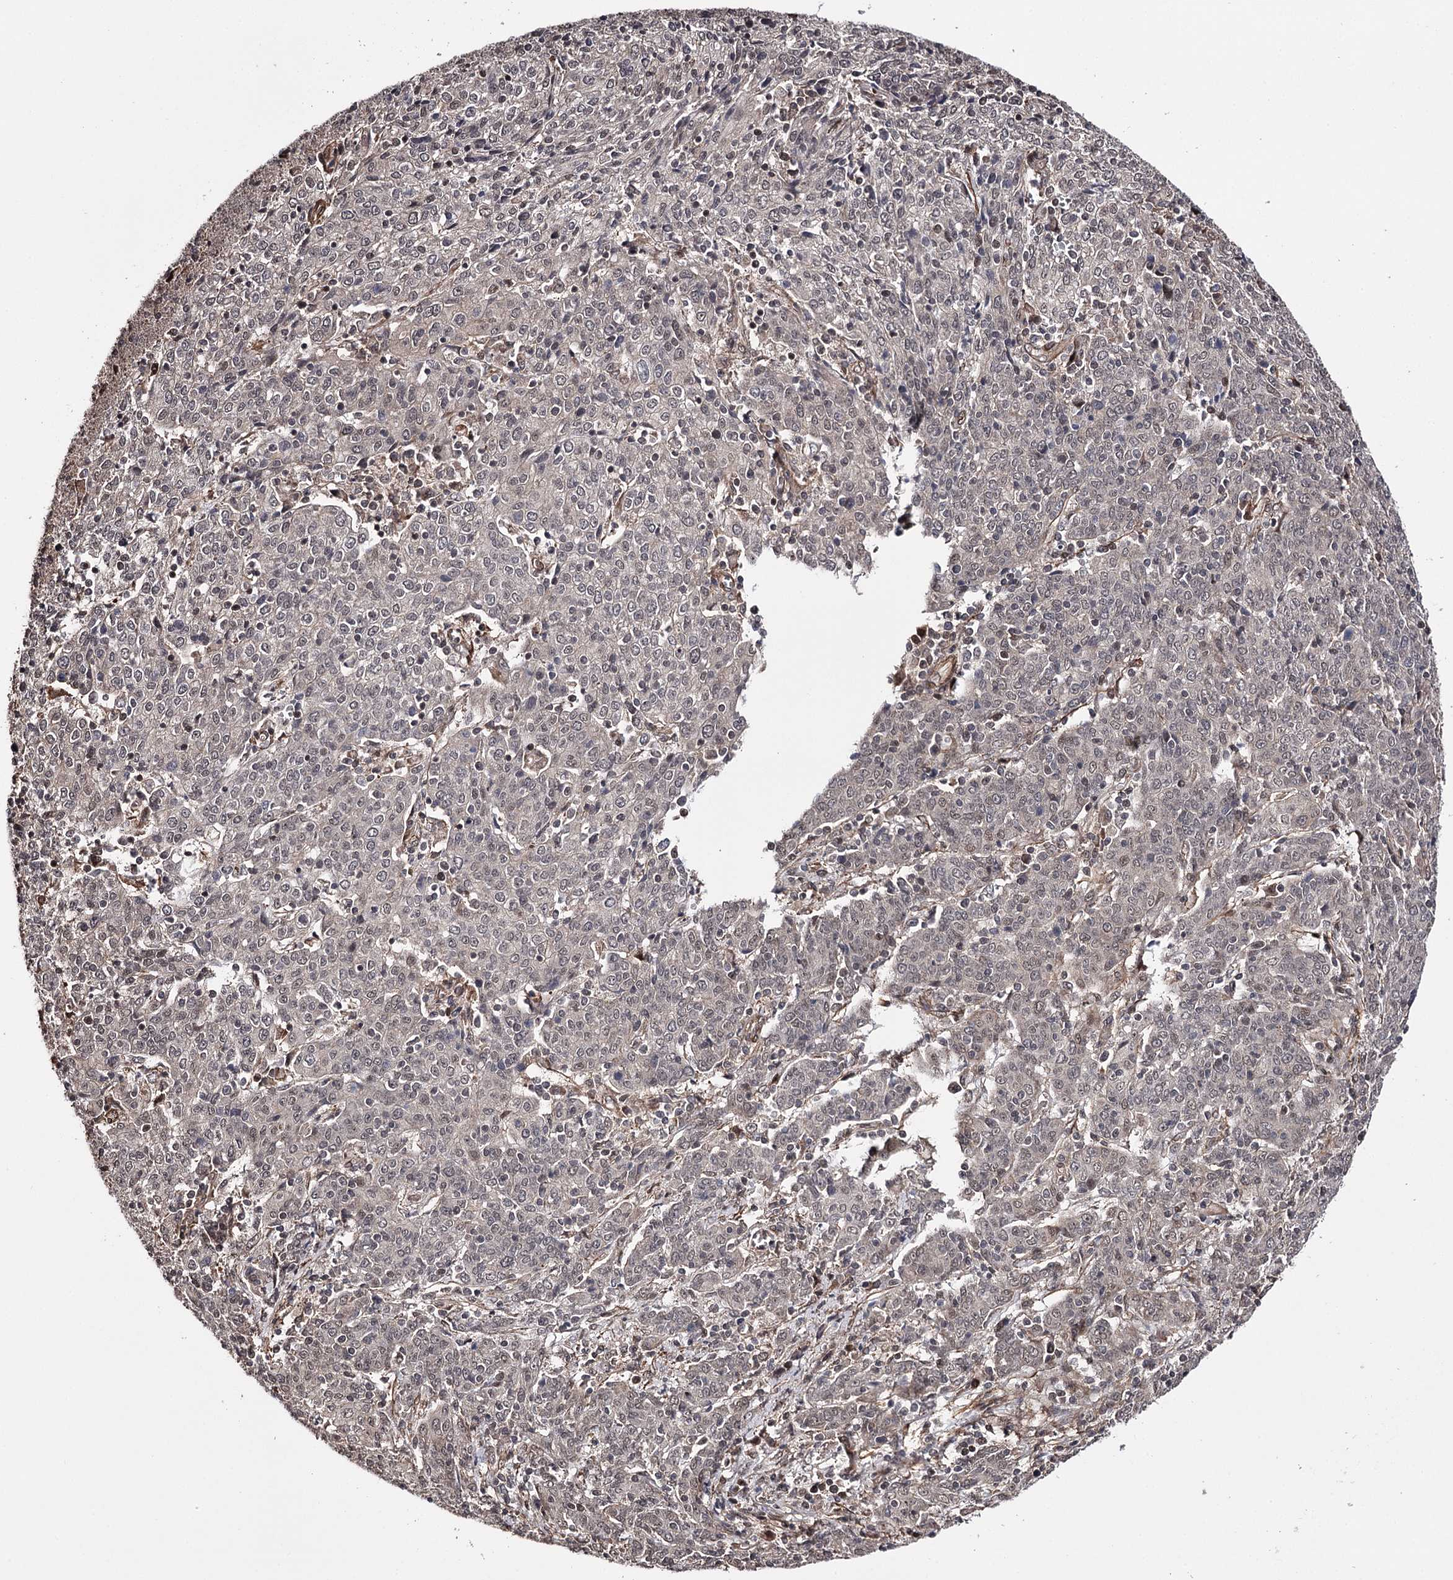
{"staining": {"intensity": "weak", "quantity": "<25%", "location": "cytoplasmic/membranous,nuclear"}, "tissue": "cervical cancer", "cell_type": "Tumor cells", "image_type": "cancer", "snomed": [{"axis": "morphology", "description": "Squamous cell carcinoma, NOS"}, {"axis": "topography", "description": "Cervix"}], "caption": "There is no significant expression in tumor cells of cervical squamous cell carcinoma.", "gene": "TTC33", "patient": {"sex": "female", "age": 67}}